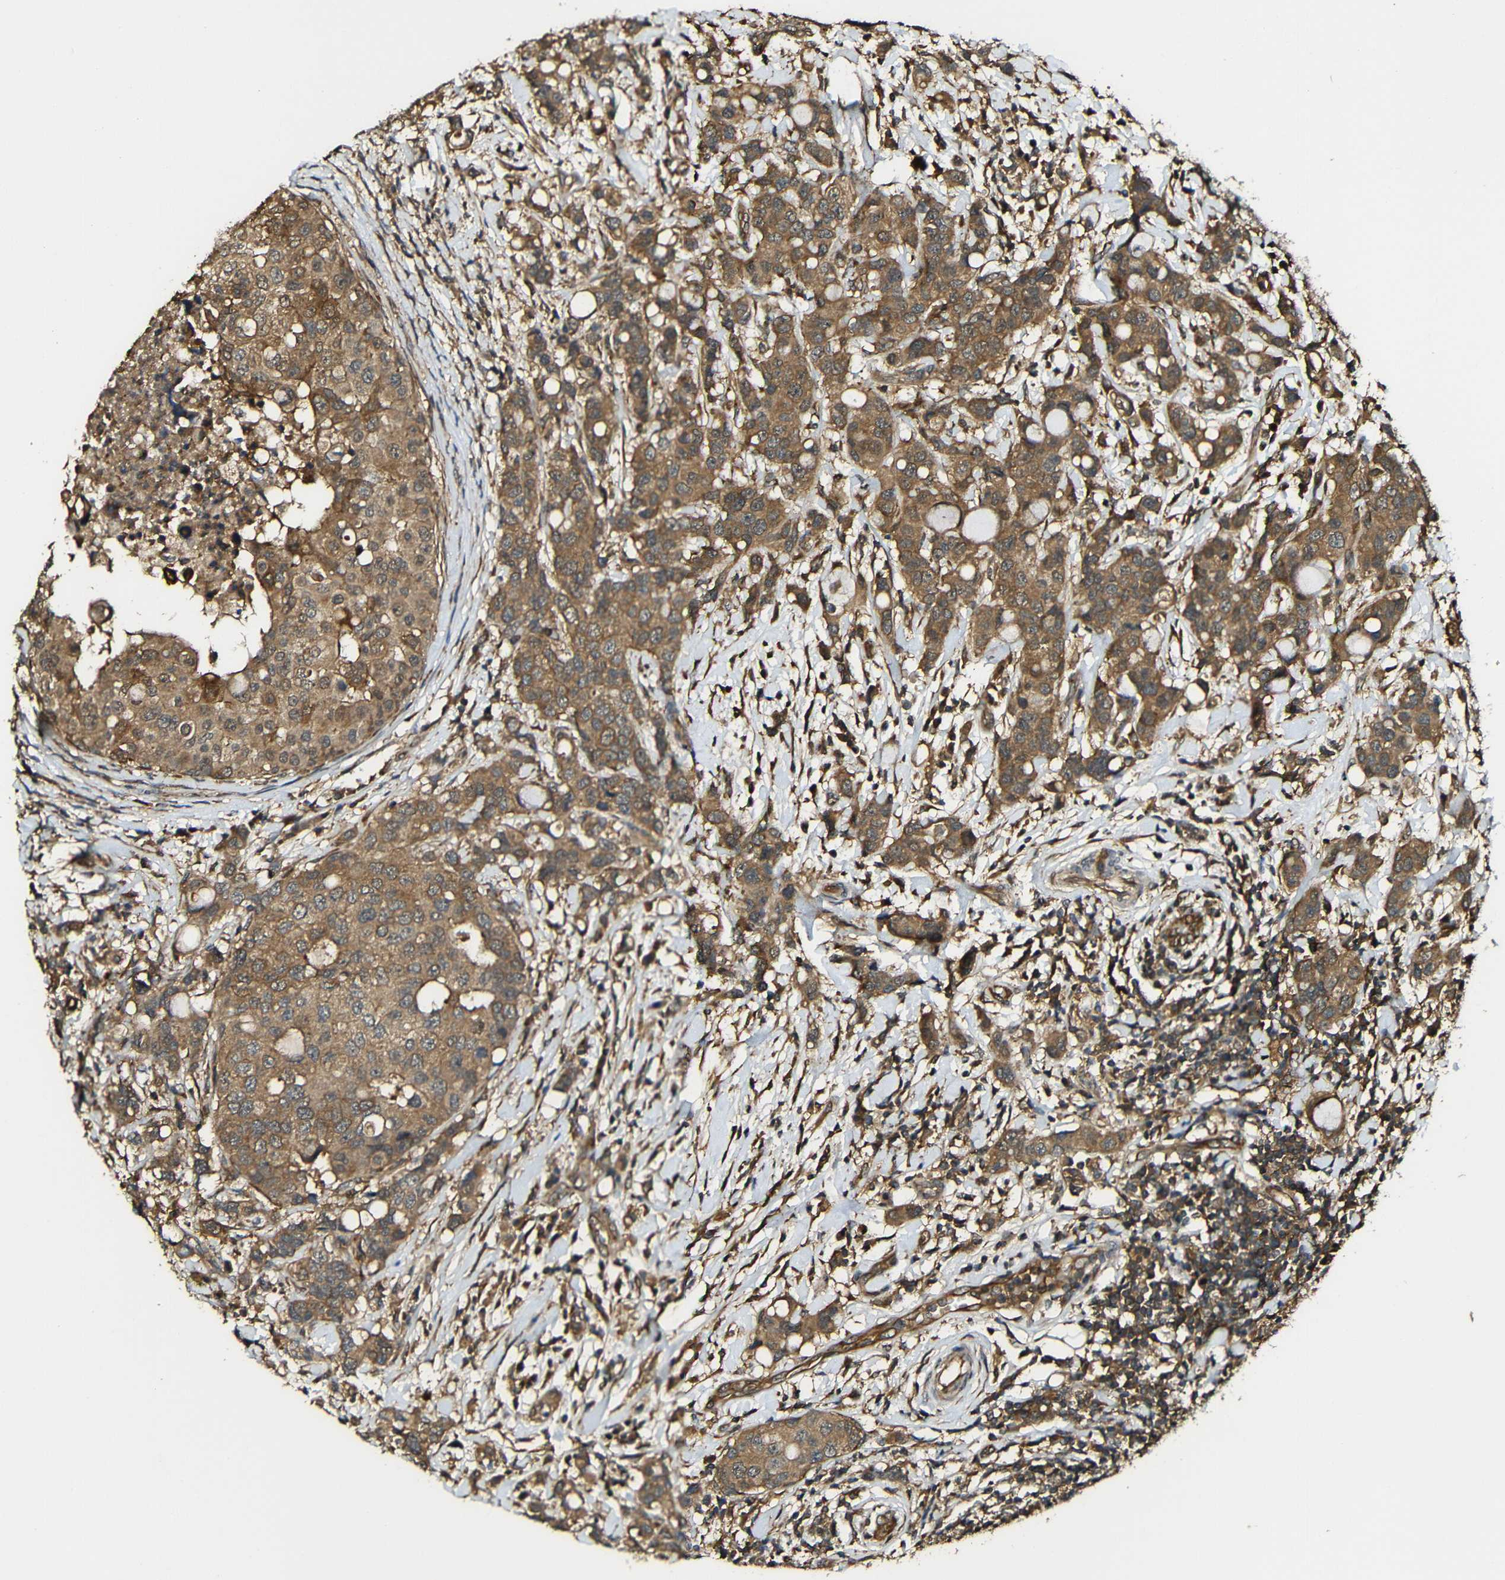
{"staining": {"intensity": "moderate", "quantity": ">75%", "location": "cytoplasmic/membranous"}, "tissue": "breast cancer", "cell_type": "Tumor cells", "image_type": "cancer", "snomed": [{"axis": "morphology", "description": "Duct carcinoma"}, {"axis": "topography", "description": "Breast"}], "caption": "Protein expression analysis of breast infiltrating ductal carcinoma shows moderate cytoplasmic/membranous positivity in about >75% of tumor cells.", "gene": "CASP8", "patient": {"sex": "female", "age": 27}}